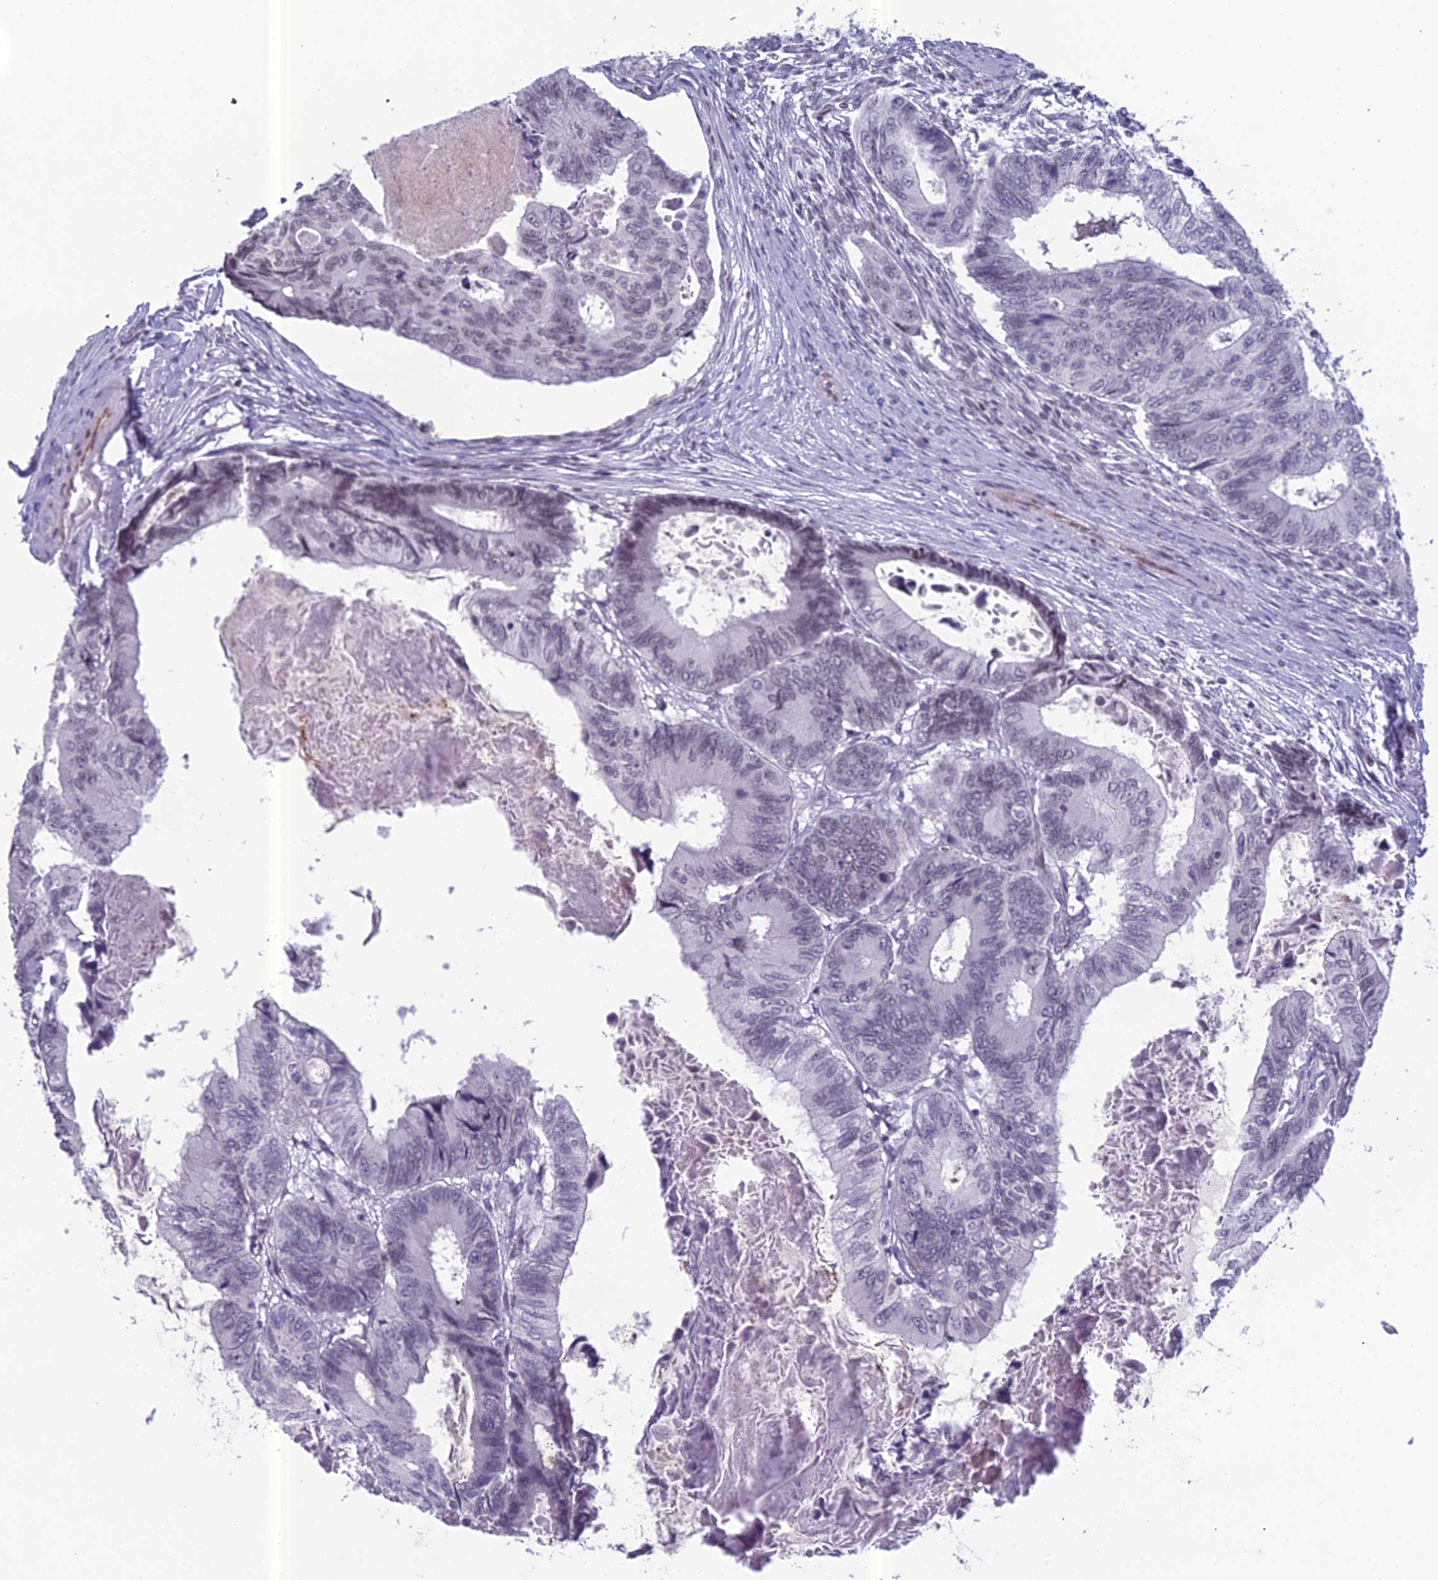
{"staining": {"intensity": "weak", "quantity": "<25%", "location": "nuclear"}, "tissue": "colorectal cancer", "cell_type": "Tumor cells", "image_type": "cancer", "snomed": [{"axis": "morphology", "description": "Adenocarcinoma, NOS"}, {"axis": "topography", "description": "Colon"}], "caption": "This is an immunohistochemistry (IHC) photomicrograph of human colorectal adenocarcinoma. There is no expression in tumor cells.", "gene": "RGS17", "patient": {"sex": "male", "age": 85}}